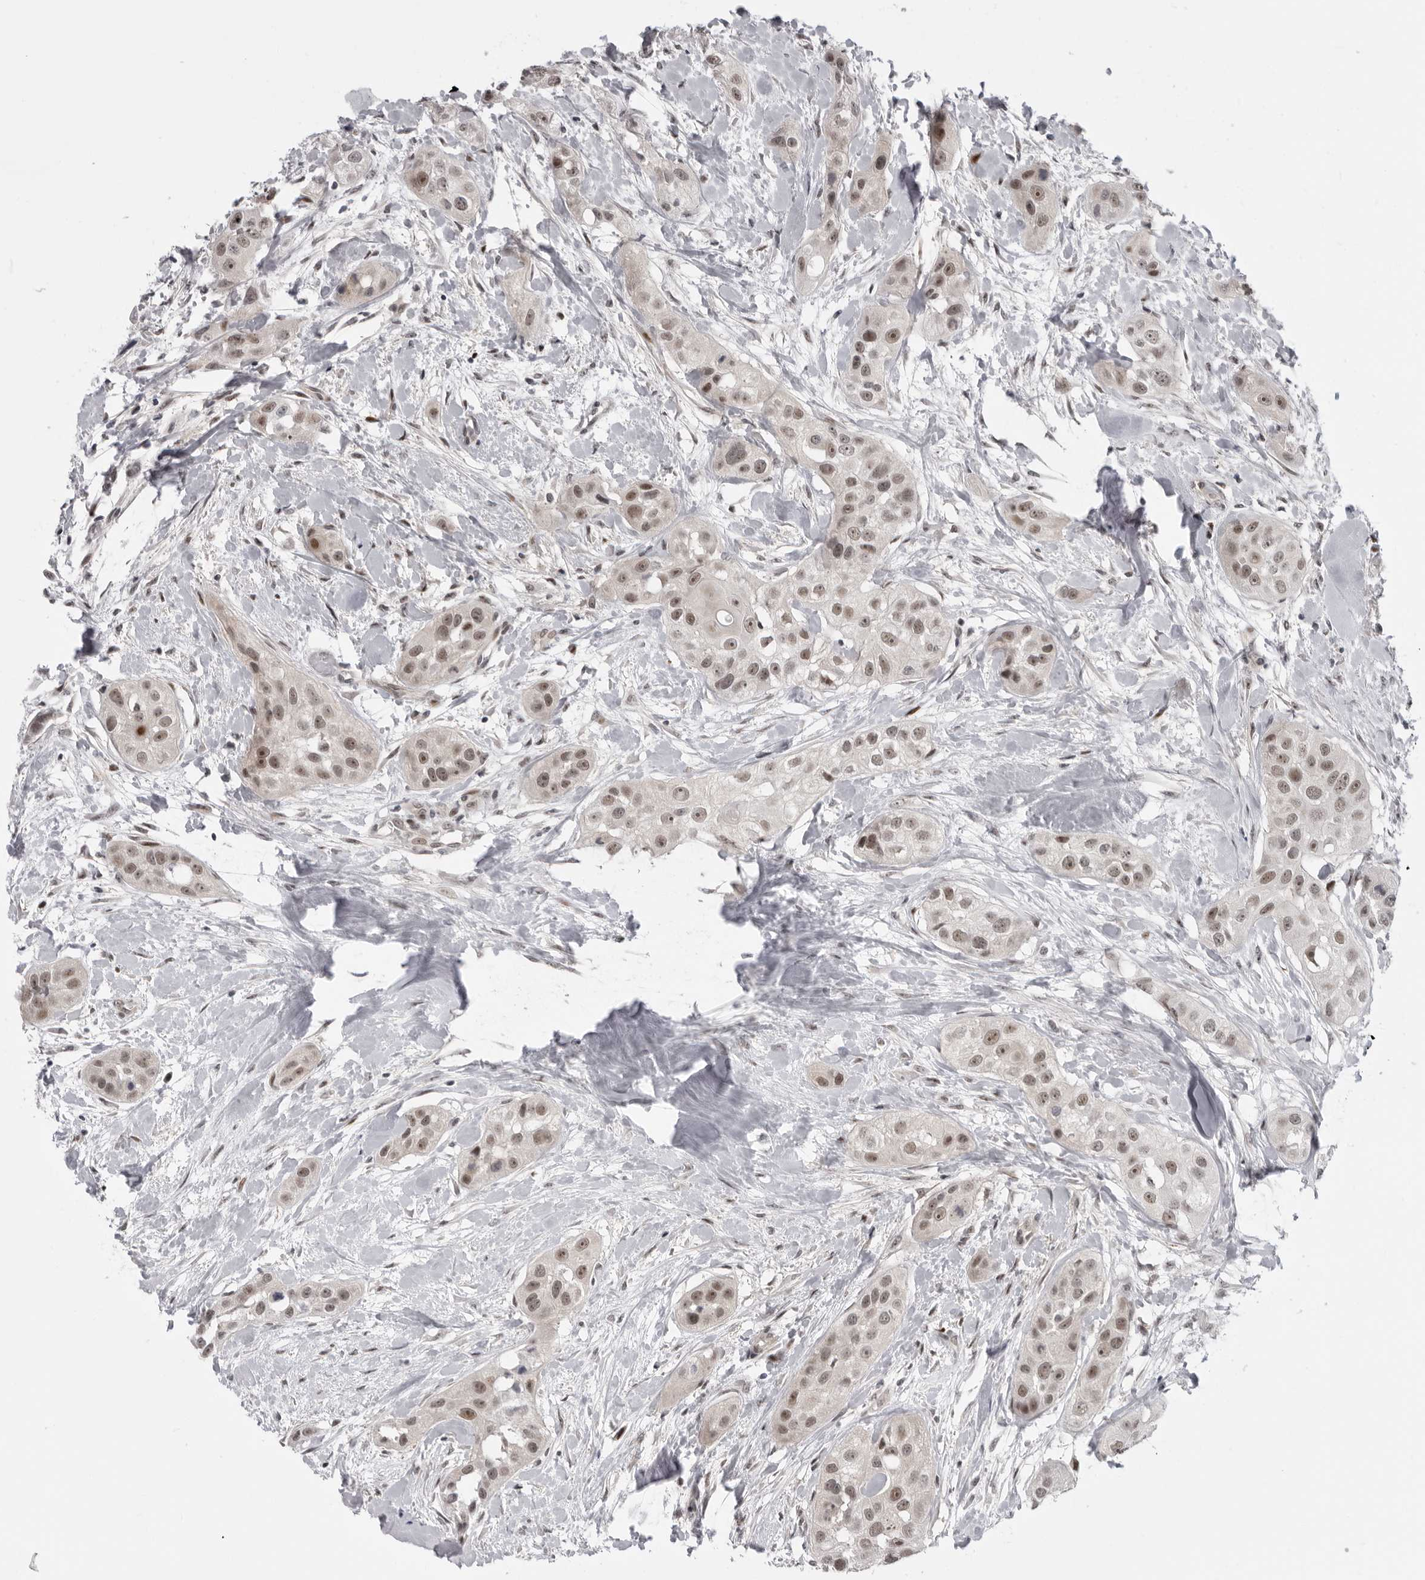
{"staining": {"intensity": "moderate", "quantity": ">75%", "location": "nuclear"}, "tissue": "head and neck cancer", "cell_type": "Tumor cells", "image_type": "cancer", "snomed": [{"axis": "morphology", "description": "Normal tissue, NOS"}, {"axis": "morphology", "description": "Squamous cell carcinoma, NOS"}, {"axis": "topography", "description": "Skeletal muscle"}, {"axis": "topography", "description": "Head-Neck"}], "caption": "Immunohistochemistry (DAB) staining of human head and neck squamous cell carcinoma displays moderate nuclear protein positivity in about >75% of tumor cells.", "gene": "ALPK2", "patient": {"sex": "male", "age": 51}}